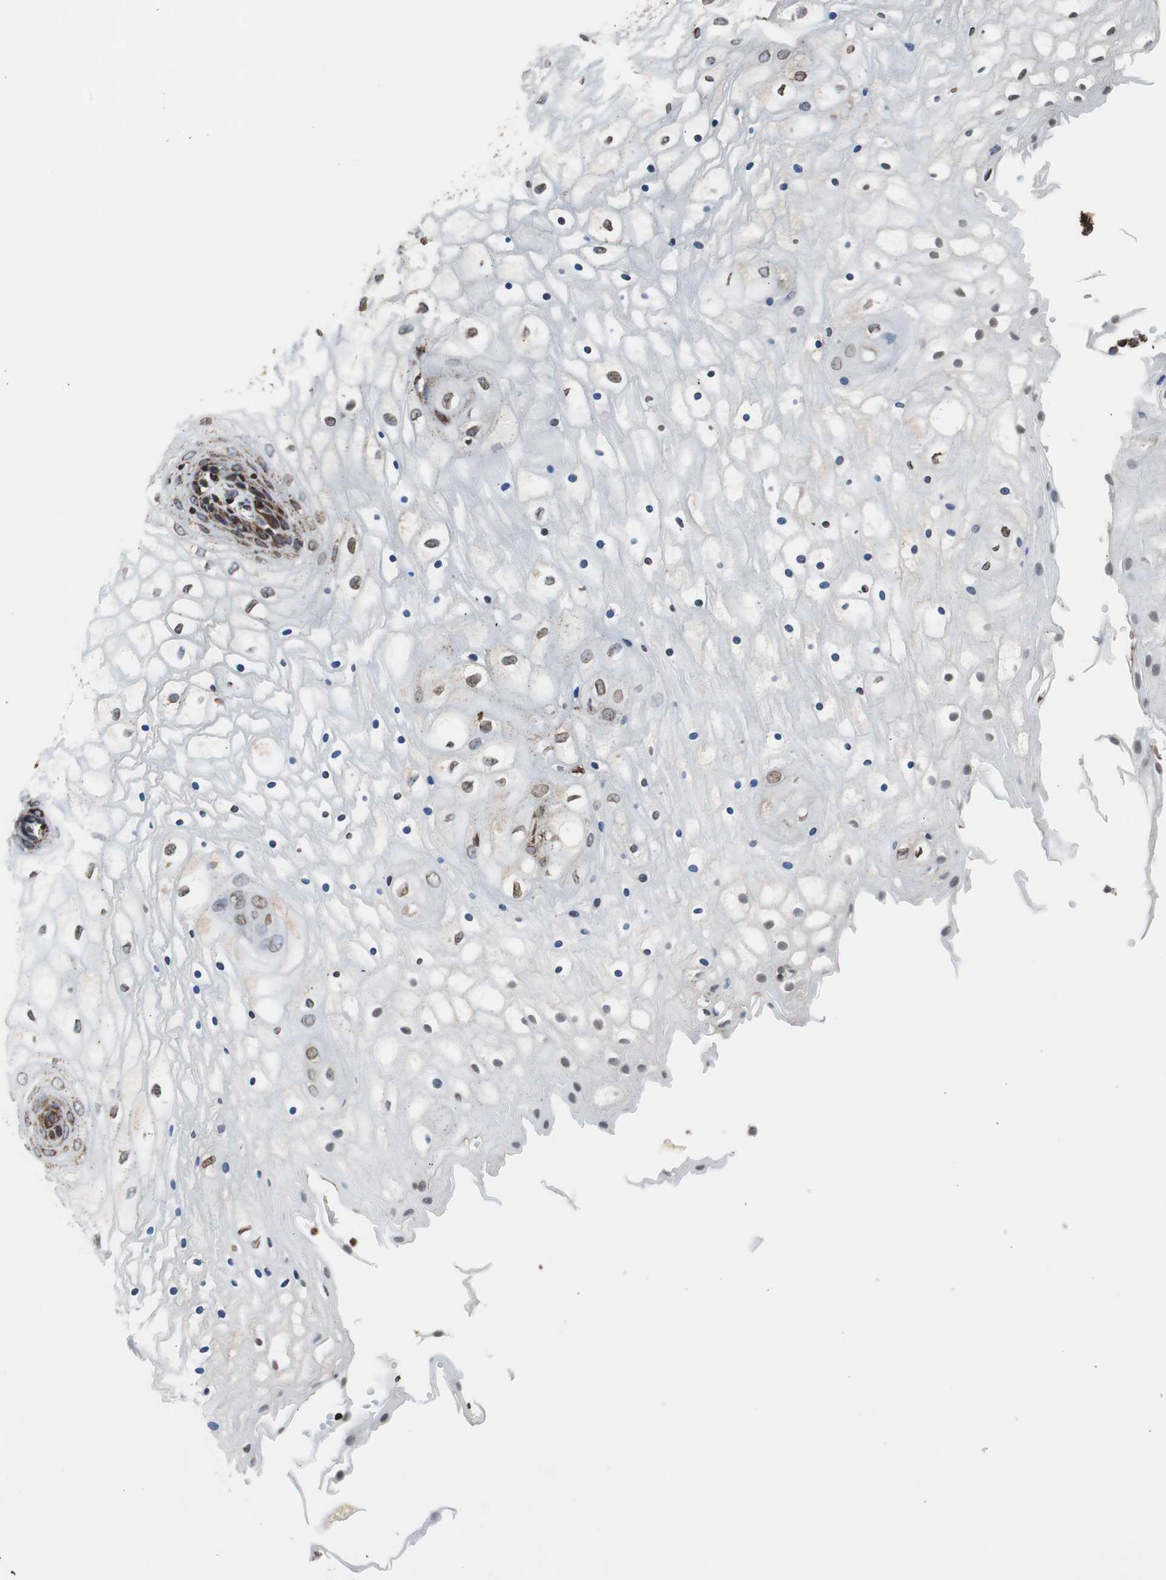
{"staining": {"intensity": "strong", "quantity": "25%-75%", "location": "cytoplasmic/membranous"}, "tissue": "vagina", "cell_type": "Squamous epithelial cells", "image_type": "normal", "snomed": [{"axis": "morphology", "description": "Normal tissue, NOS"}, {"axis": "topography", "description": "Vagina"}], "caption": "Vagina stained with DAB immunohistochemistry reveals high levels of strong cytoplasmic/membranous expression in about 25%-75% of squamous epithelial cells. (DAB = brown stain, brightfield microscopy at high magnification).", "gene": "HSPA9", "patient": {"sex": "female", "age": 34}}